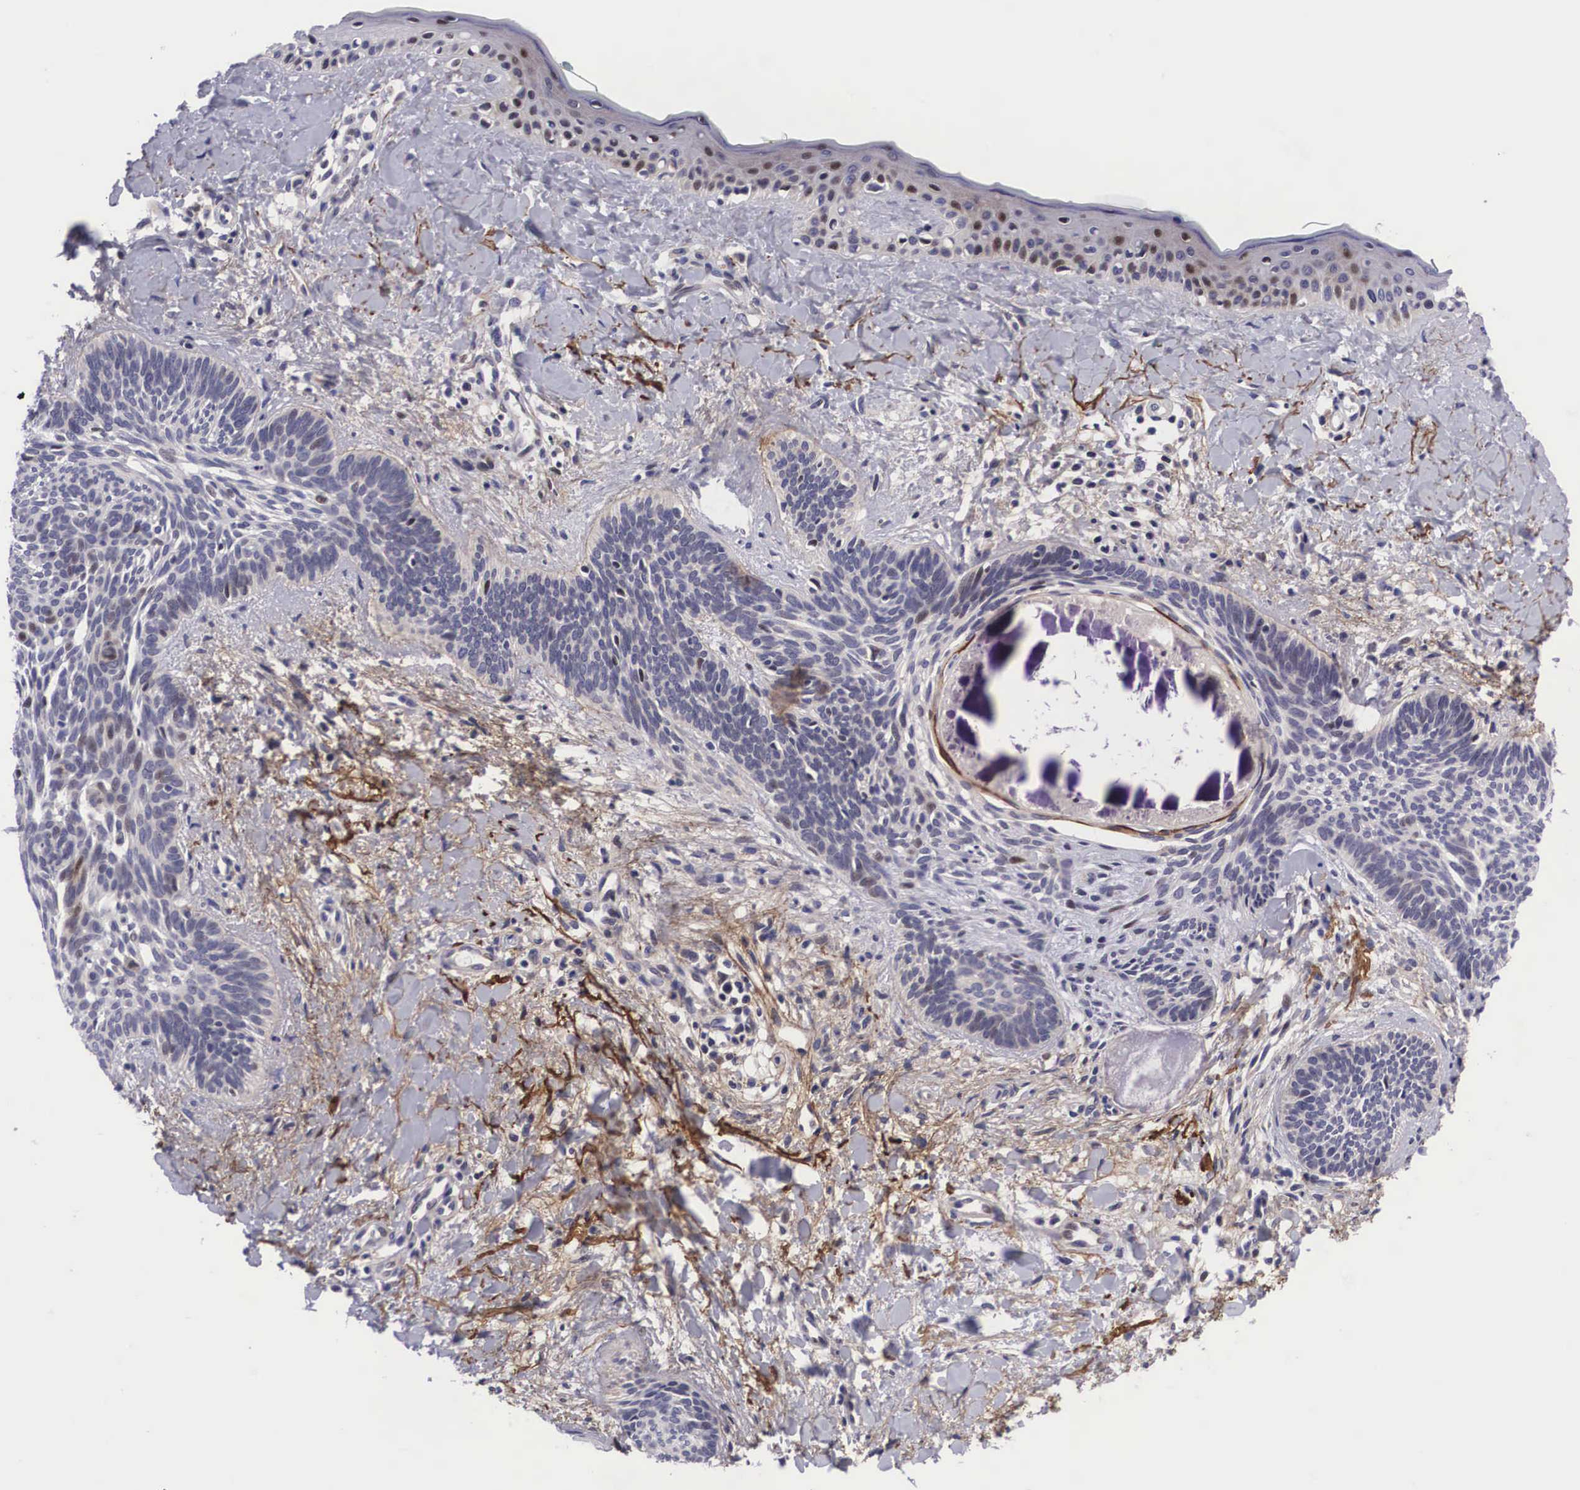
{"staining": {"intensity": "moderate", "quantity": "<25%", "location": "cytoplasmic/membranous,nuclear"}, "tissue": "skin cancer", "cell_type": "Tumor cells", "image_type": "cancer", "snomed": [{"axis": "morphology", "description": "Basal cell carcinoma"}, {"axis": "topography", "description": "Skin"}], "caption": "High-magnification brightfield microscopy of skin basal cell carcinoma stained with DAB (3,3'-diaminobenzidine) (brown) and counterstained with hematoxylin (blue). tumor cells exhibit moderate cytoplasmic/membranous and nuclear expression is present in about<25% of cells. Immunohistochemistry (ihc) stains the protein in brown and the nuclei are stained blue.", "gene": "EMID1", "patient": {"sex": "female", "age": 81}}